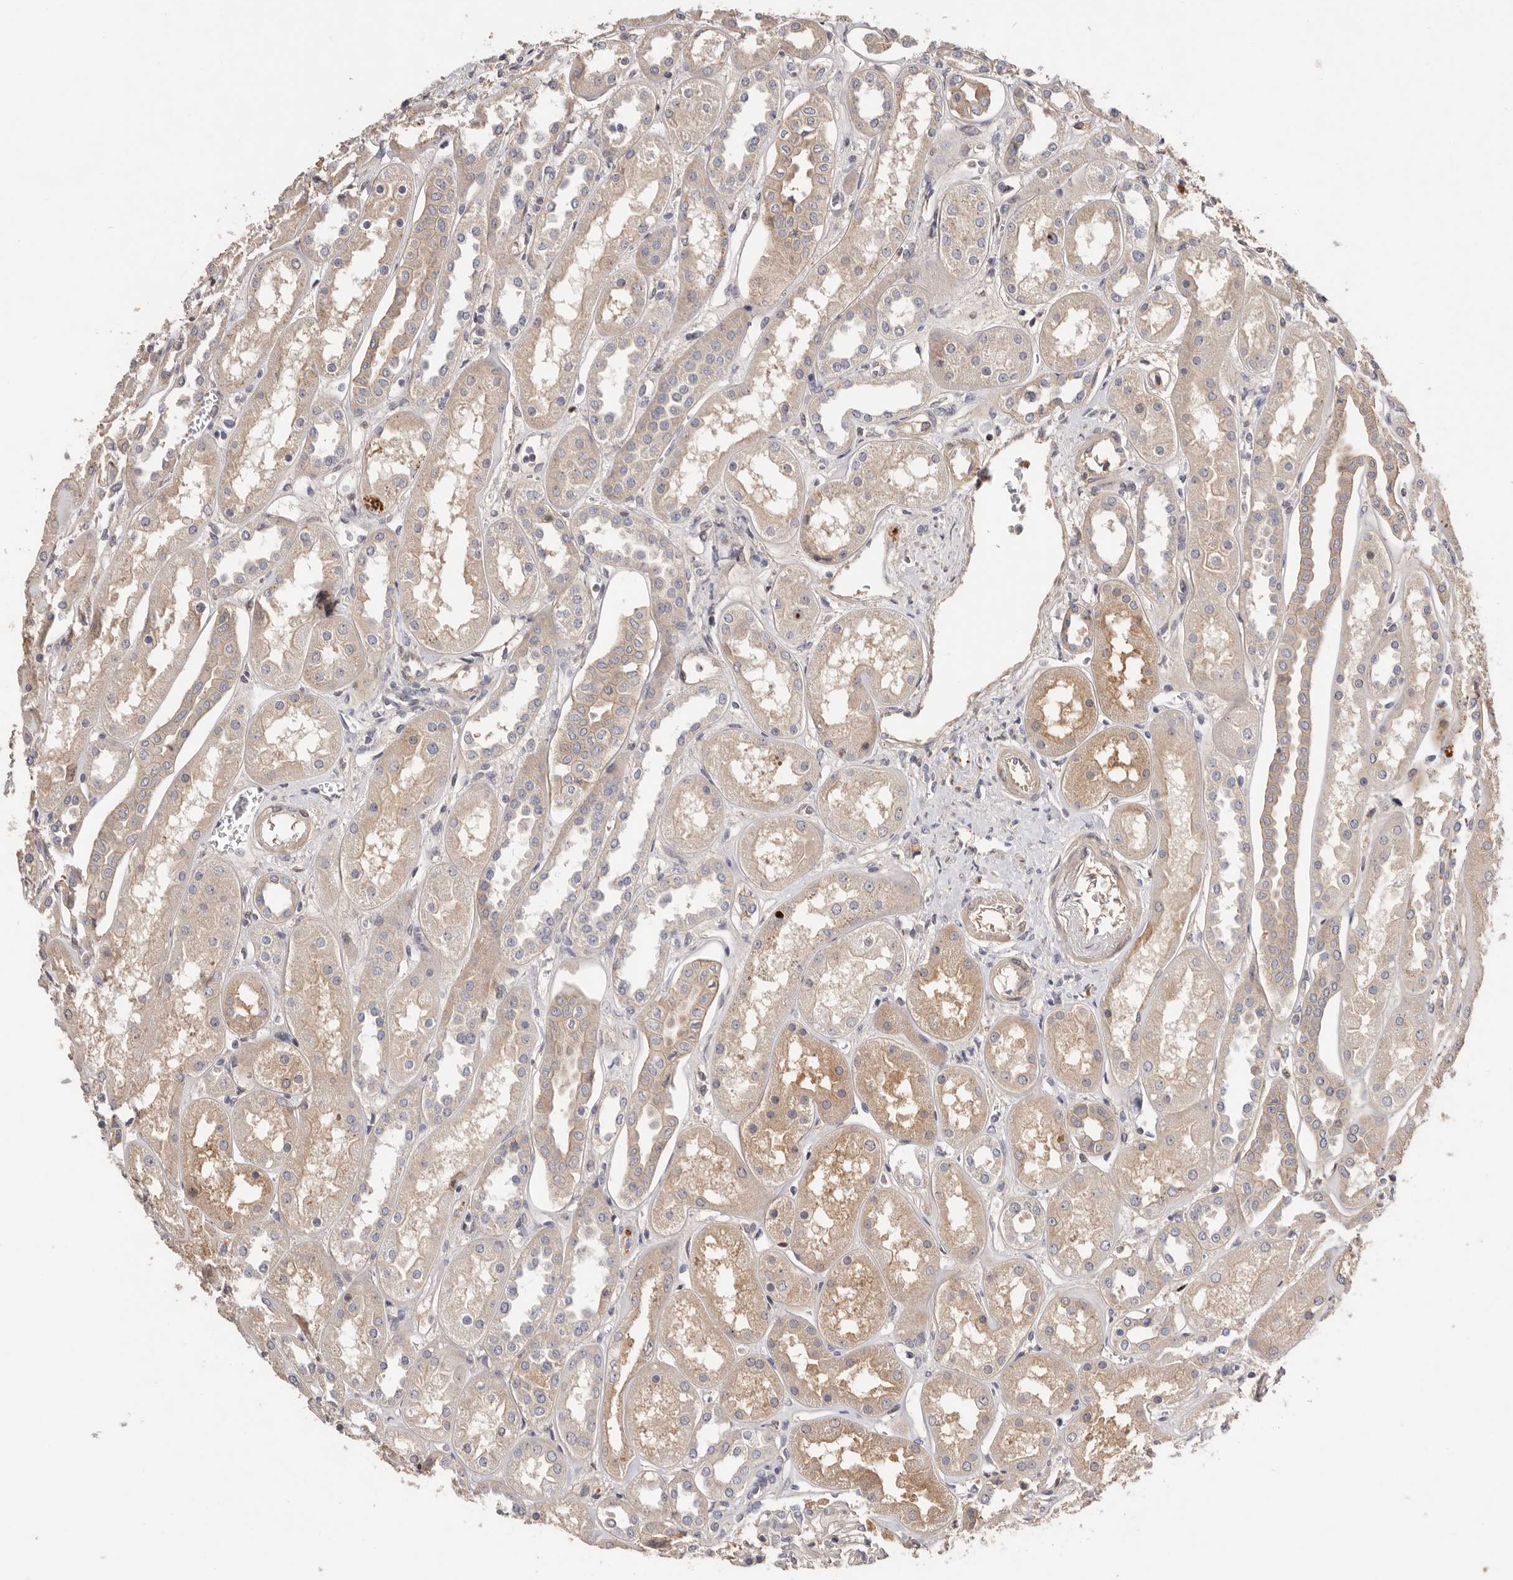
{"staining": {"intensity": "negative", "quantity": "none", "location": "none"}, "tissue": "kidney", "cell_type": "Cells in glomeruli", "image_type": "normal", "snomed": [{"axis": "morphology", "description": "Normal tissue, NOS"}, {"axis": "topography", "description": "Kidney"}], "caption": "This photomicrograph is of unremarkable kidney stained with immunohistochemistry (IHC) to label a protein in brown with the nuclei are counter-stained blue. There is no expression in cells in glomeruli. The staining is performed using DAB (3,3'-diaminobenzidine) brown chromogen with nuclei counter-stained in using hematoxylin.", "gene": "DOP1A", "patient": {"sex": "male", "age": 70}}